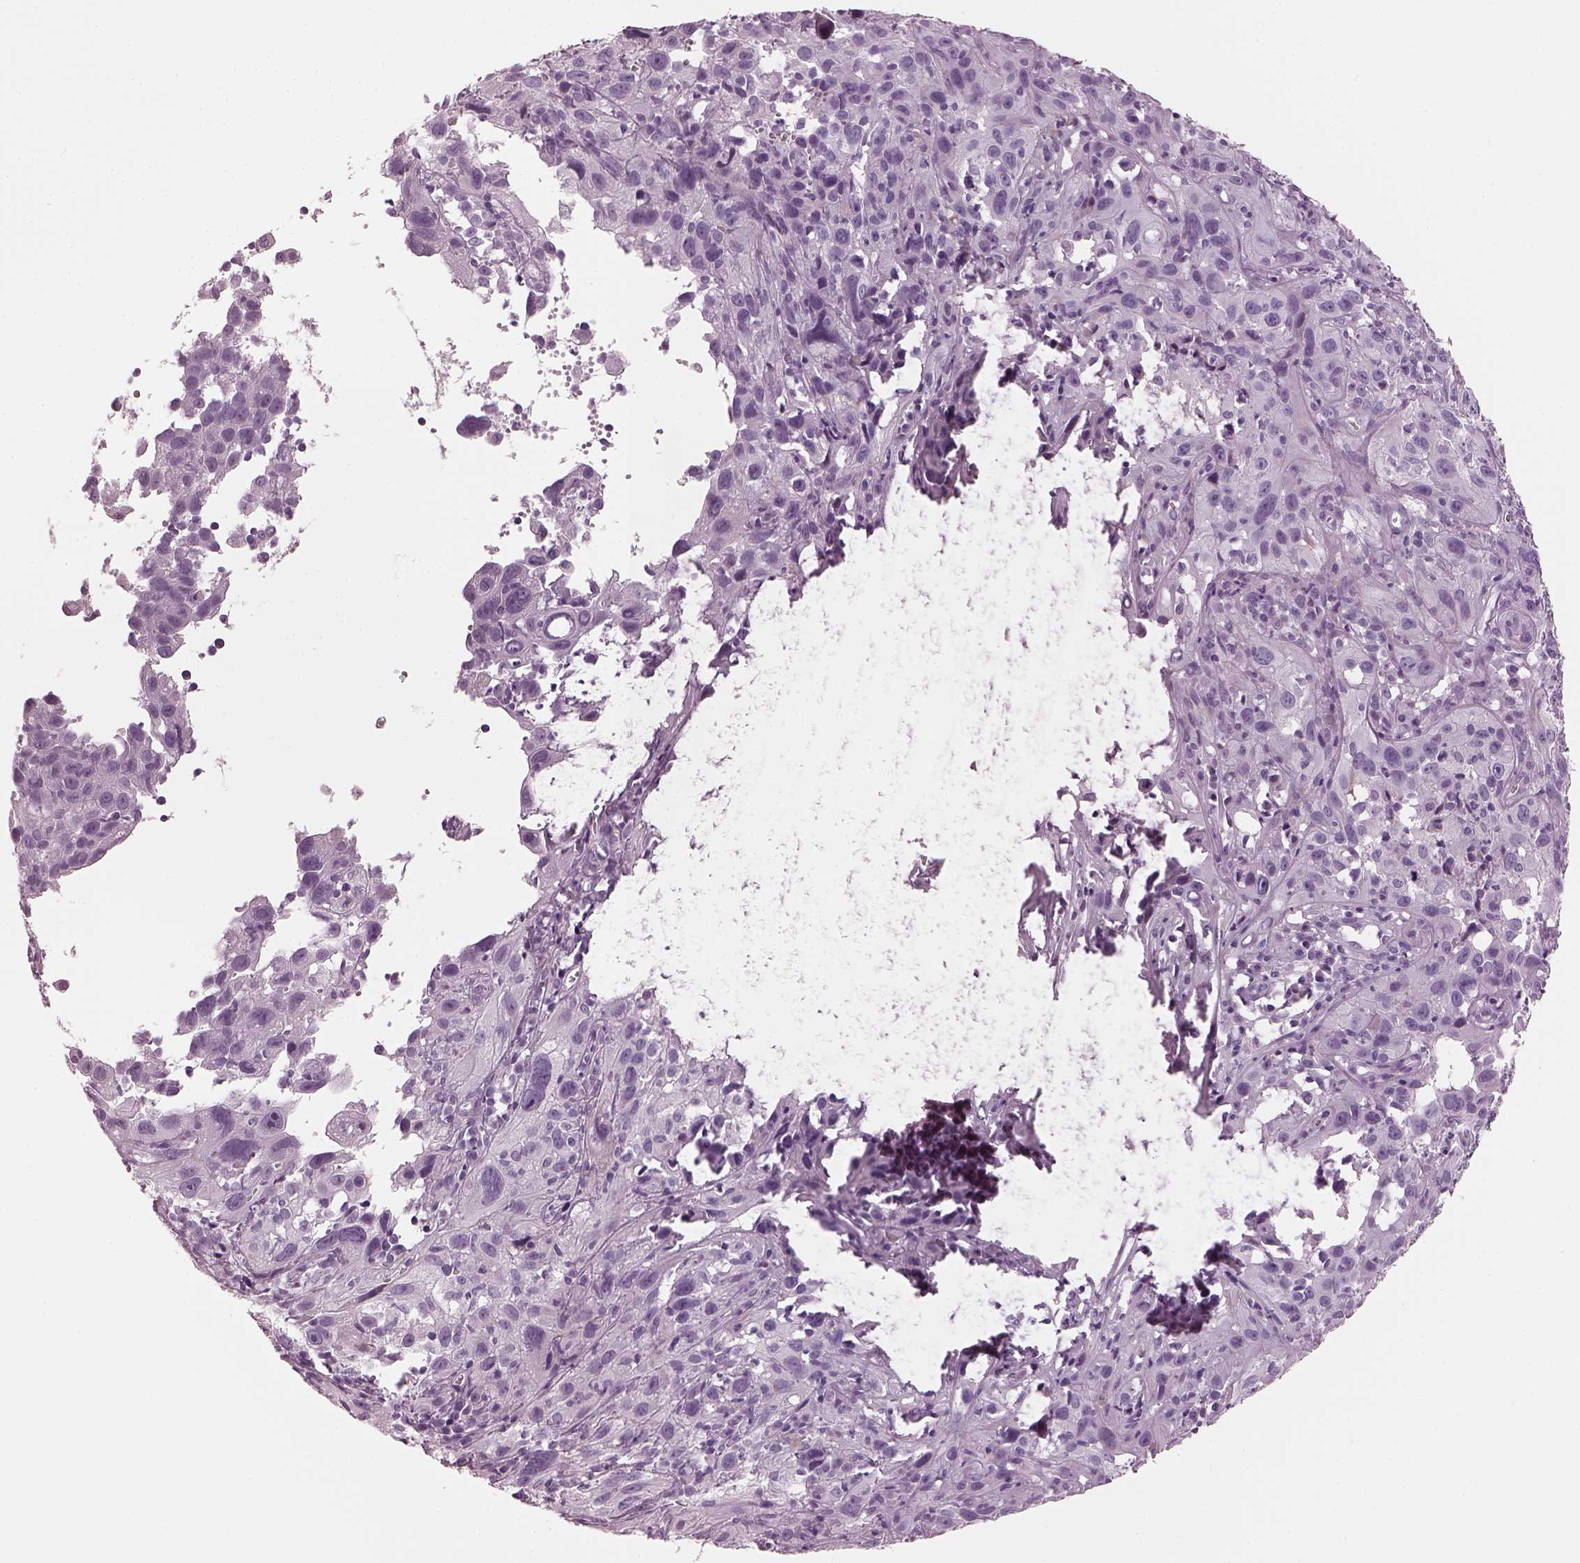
{"staining": {"intensity": "negative", "quantity": "none", "location": "none"}, "tissue": "cervical cancer", "cell_type": "Tumor cells", "image_type": "cancer", "snomed": [{"axis": "morphology", "description": "Squamous cell carcinoma, NOS"}, {"axis": "topography", "description": "Cervix"}], "caption": "IHC of human cervical squamous cell carcinoma exhibits no positivity in tumor cells.", "gene": "HYDIN", "patient": {"sex": "female", "age": 37}}